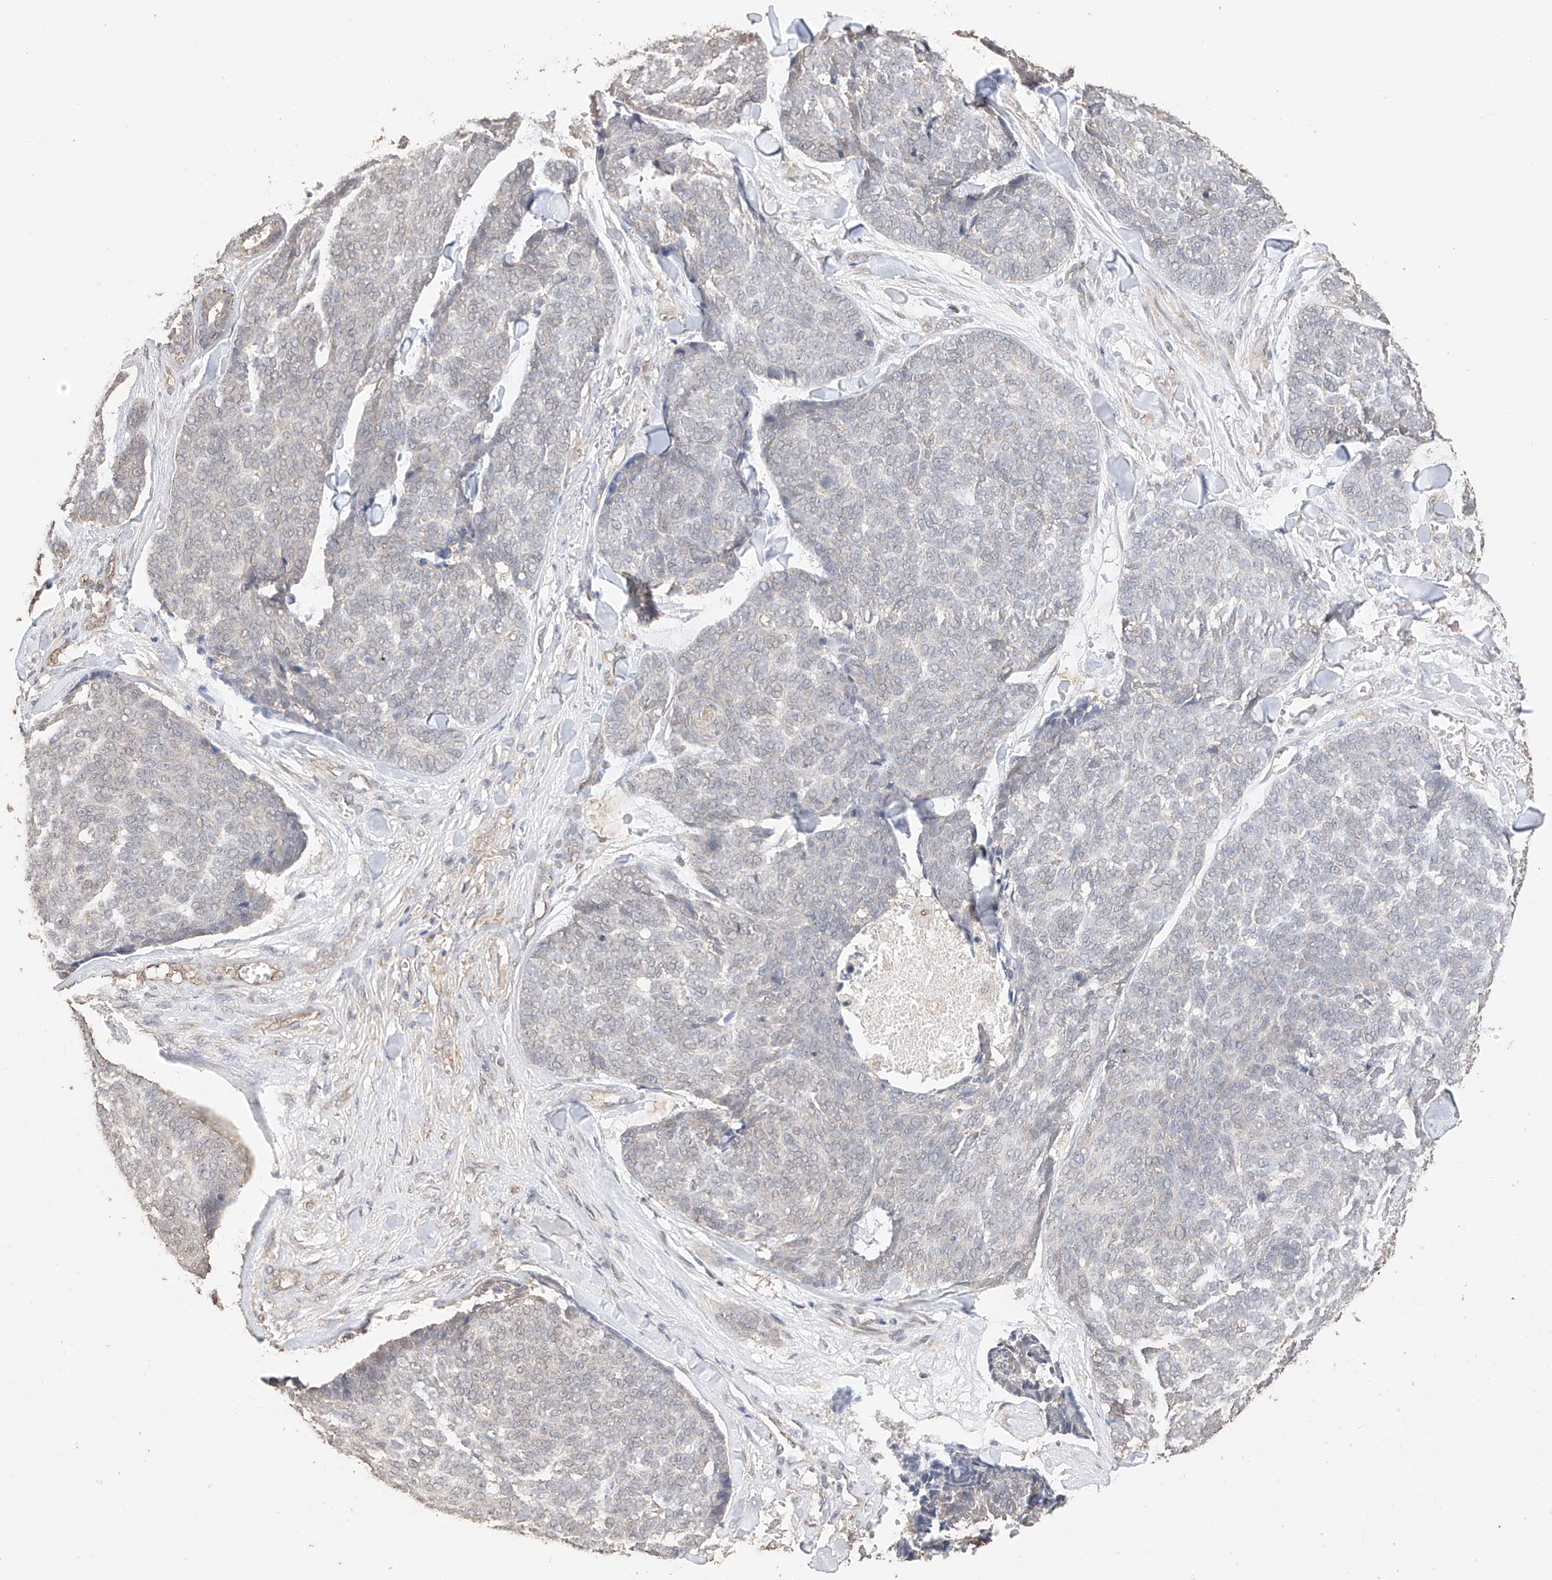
{"staining": {"intensity": "negative", "quantity": "none", "location": "none"}, "tissue": "skin cancer", "cell_type": "Tumor cells", "image_type": "cancer", "snomed": [{"axis": "morphology", "description": "Basal cell carcinoma"}, {"axis": "topography", "description": "Skin"}], "caption": "The micrograph demonstrates no significant staining in tumor cells of skin cancer (basal cell carcinoma).", "gene": "IL22RA2", "patient": {"sex": "male", "age": 84}}